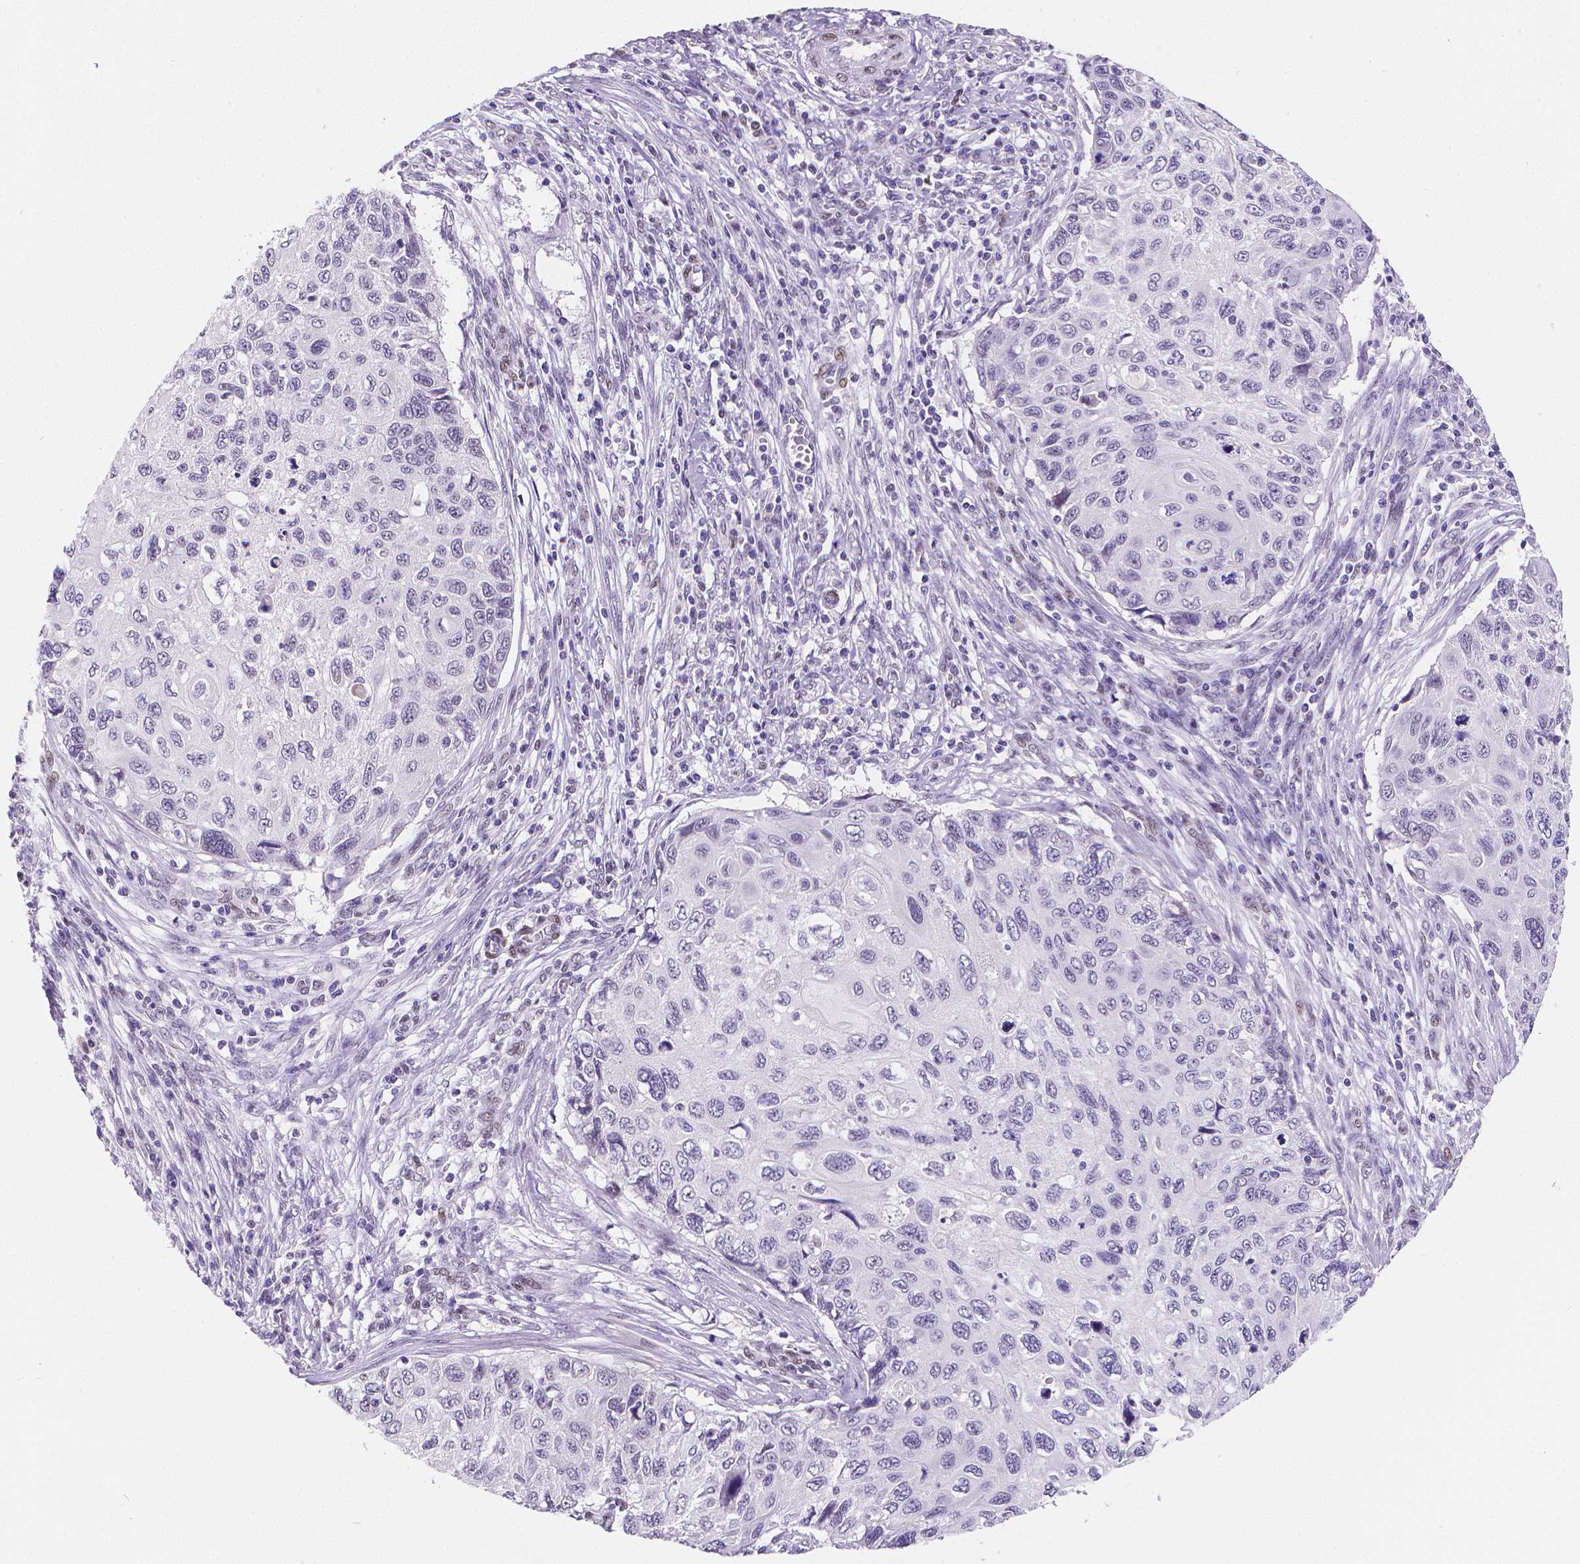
{"staining": {"intensity": "negative", "quantity": "none", "location": "none"}, "tissue": "cervical cancer", "cell_type": "Tumor cells", "image_type": "cancer", "snomed": [{"axis": "morphology", "description": "Squamous cell carcinoma, NOS"}, {"axis": "topography", "description": "Cervix"}], "caption": "This is a image of immunohistochemistry (IHC) staining of squamous cell carcinoma (cervical), which shows no staining in tumor cells.", "gene": "MEF2C", "patient": {"sex": "female", "age": 70}}